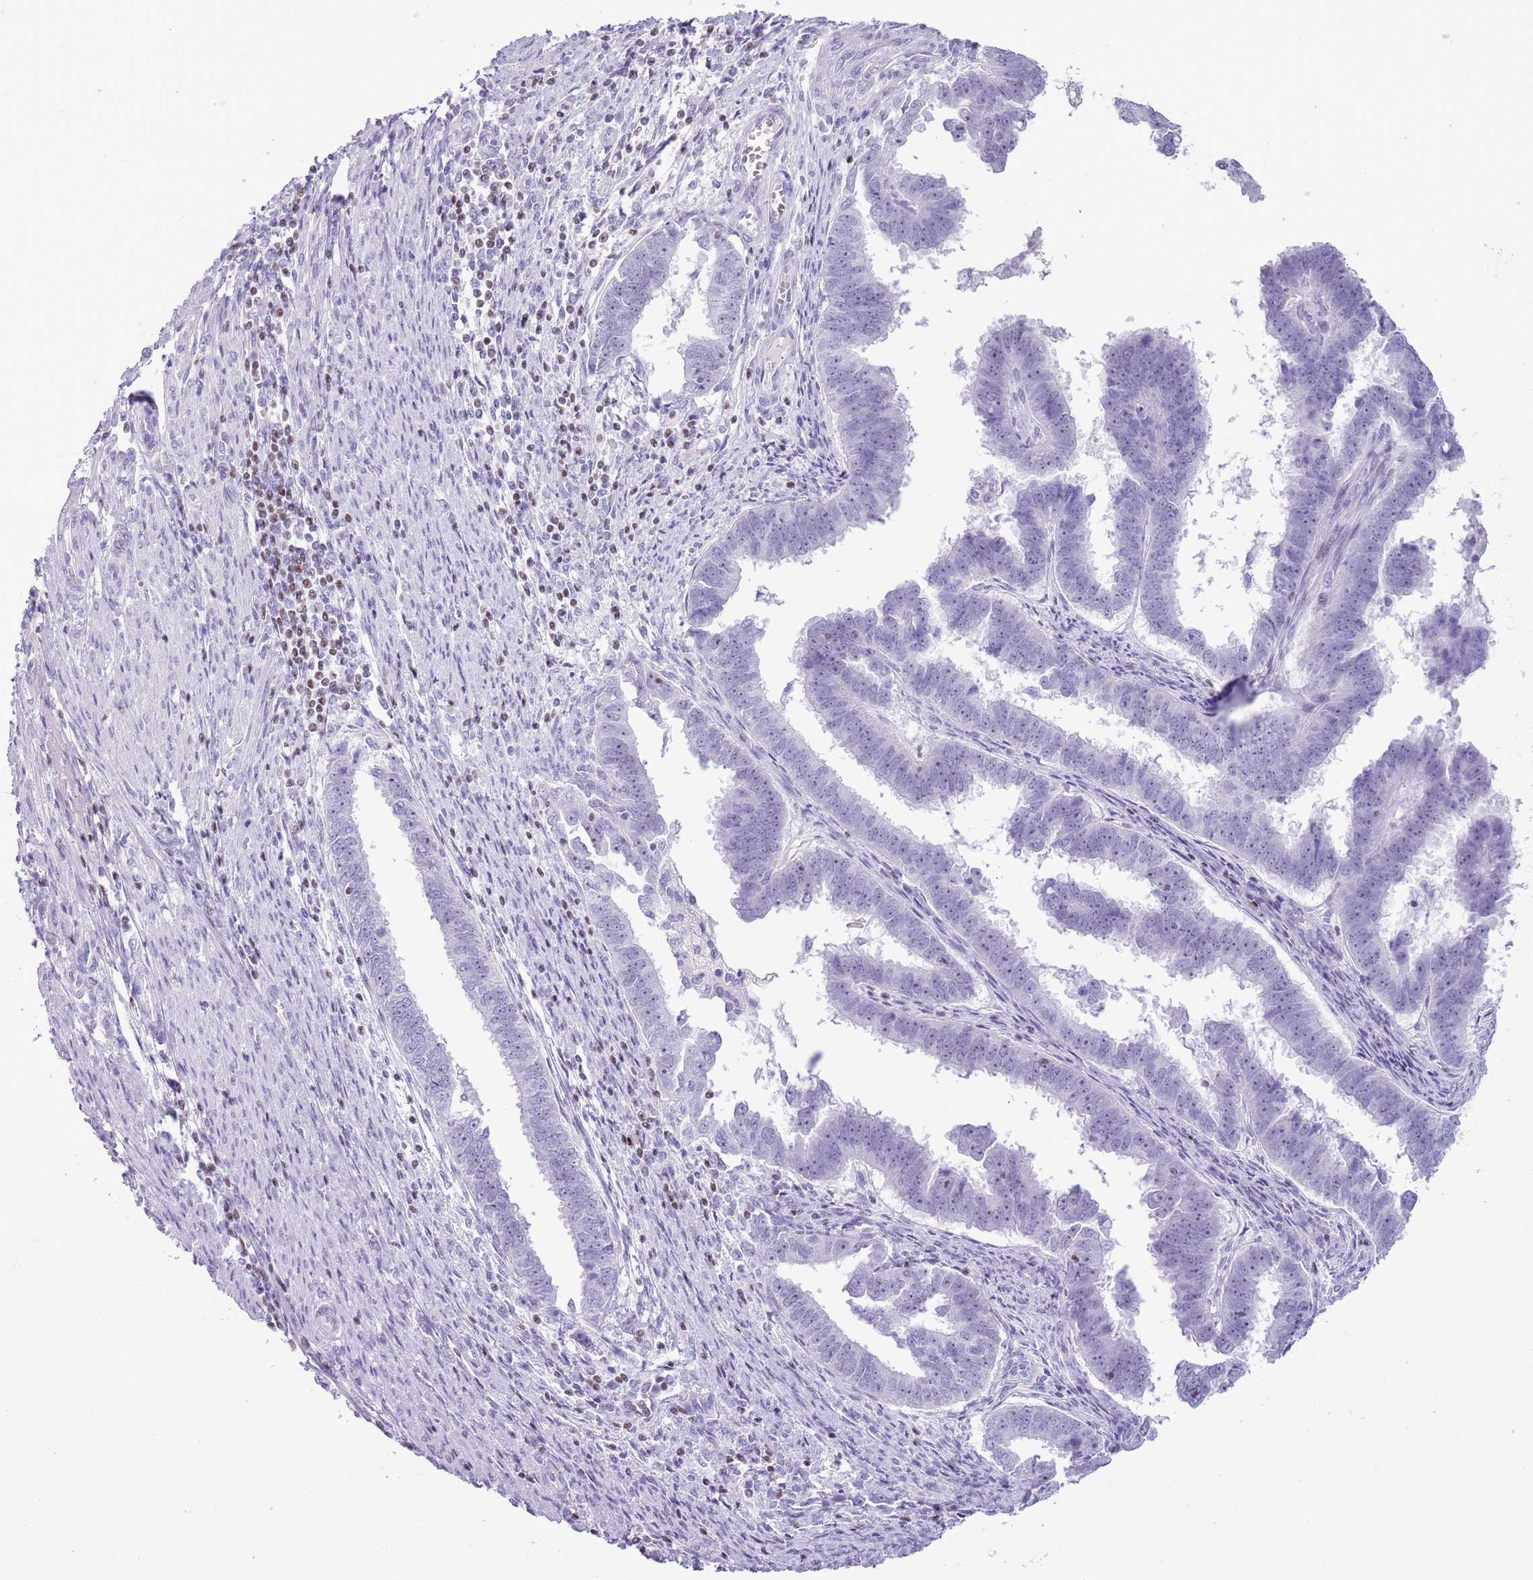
{"staining": {"intensity": "negative", "quantity": "none", "location": "none"}, "tissue": "endometrial cancer", "cell_type": "Tumor cells", "image_type": "cancer", "snomed": [{"axis": "morphology", "description": "Adenocarcinoma, NOS"}, {"axis": "topography", "description": "Endometrium"}], "caption": "Endometrial cancer was stained to show a protein in brown. There is no significant positivity in tumor cells. (Brightfield microscopy of DAB immunohistochemistry at high magnification).", "gene": "BCL11B", "patient": {"sex": "female", "age": 75}}